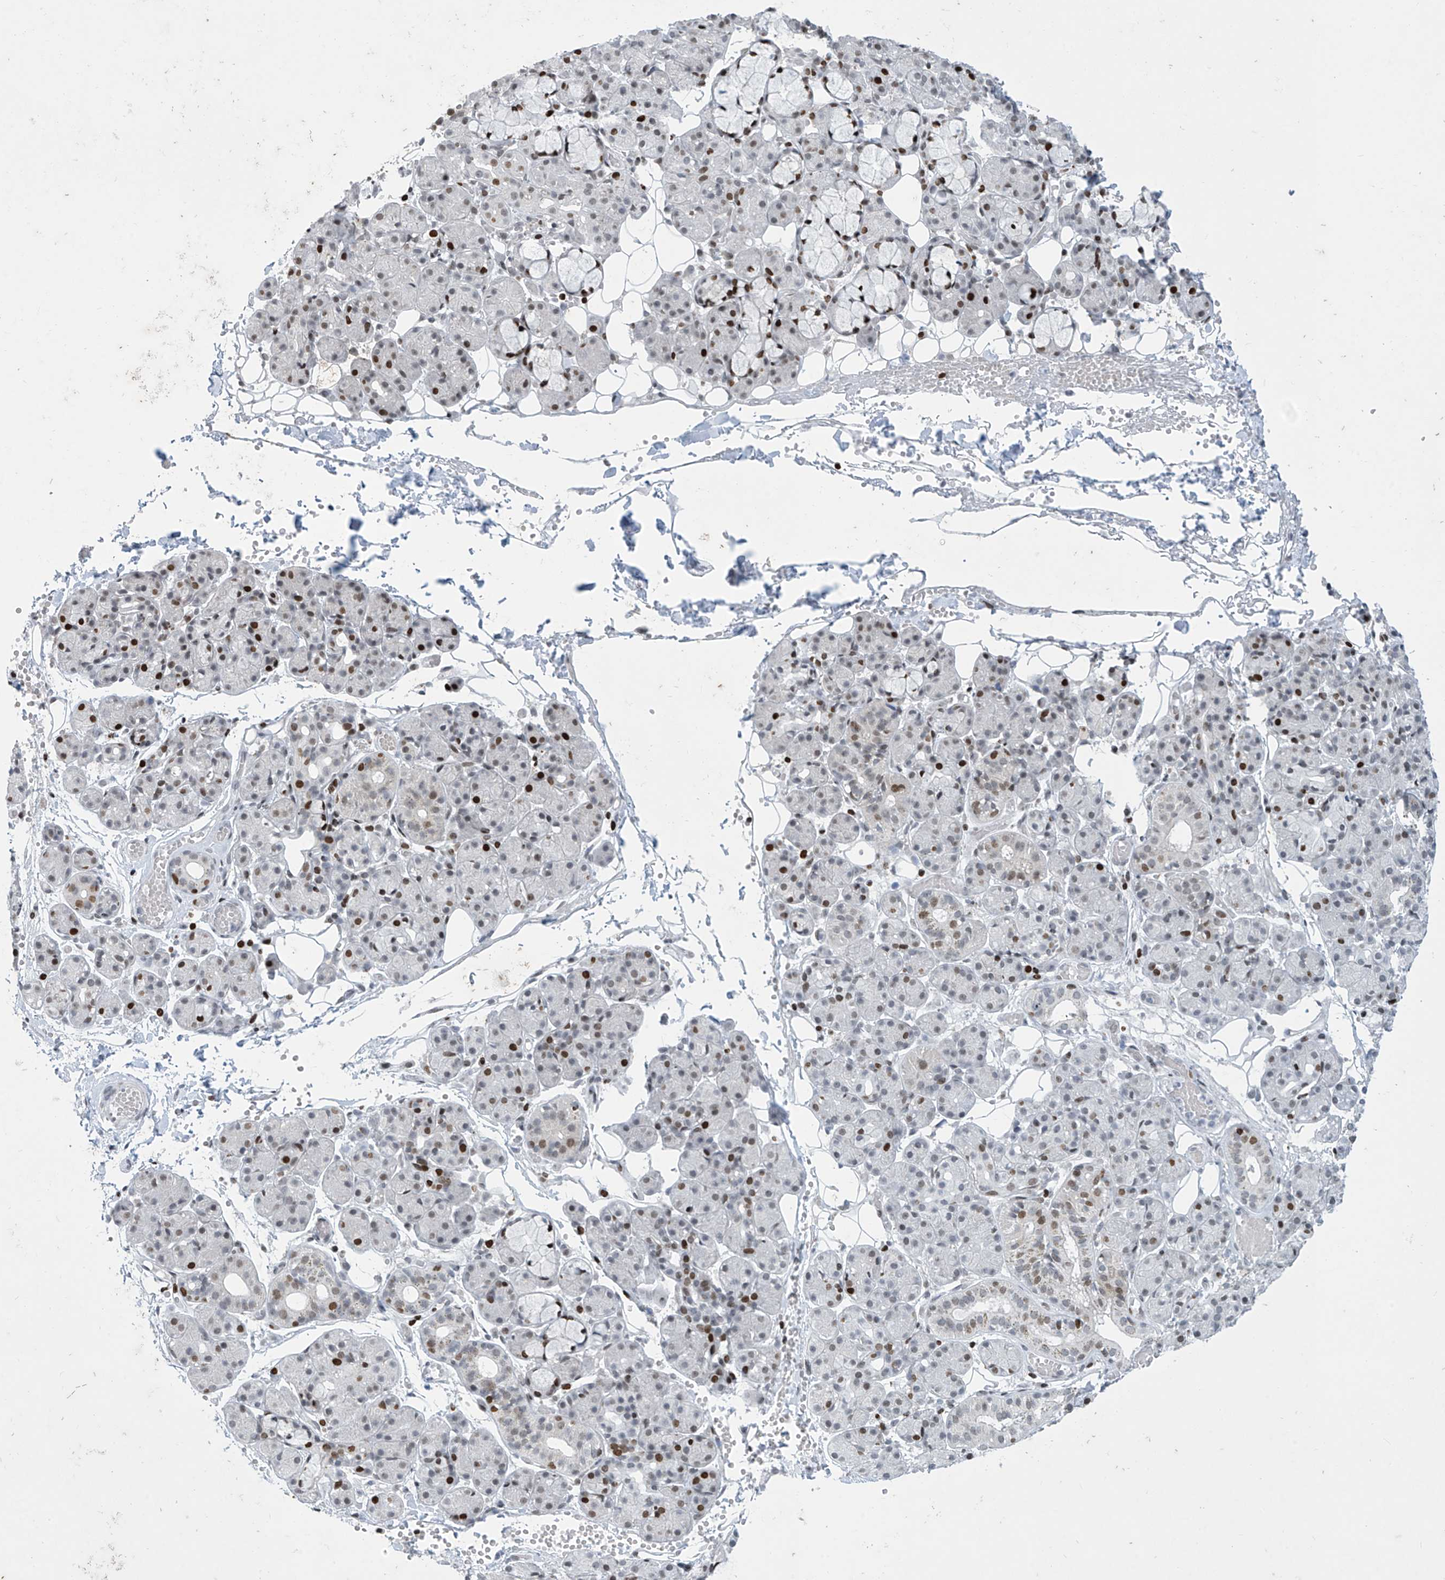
{"staining": {"intensity": "strong", "quantity": "25%-75%", "location": "nuclear"}, "tissue": "salivary gland", "cell_type": "Glandular cells", "image_type": "normal", "snomed": [{"axis": "morphology", "description": "Normal tissue, NOS"}, {"axis": "topography", "description": "Salivary gland"}], "caption": "Salivary gland stained with DAB (3,3'-diaminobenzidine) immunohistochemistry (IHC) reveals high levels of strong nuclear staining in about 25%-75% of glandular cells. The staining is performed using DAB (3,3'-diaminobenzidine) brown chromogen to label protein expression. The nuclei are counter-stained blue using hematoxylin.", "gene": "RFX7", "patient": {"sex": "male", "age": 63}}